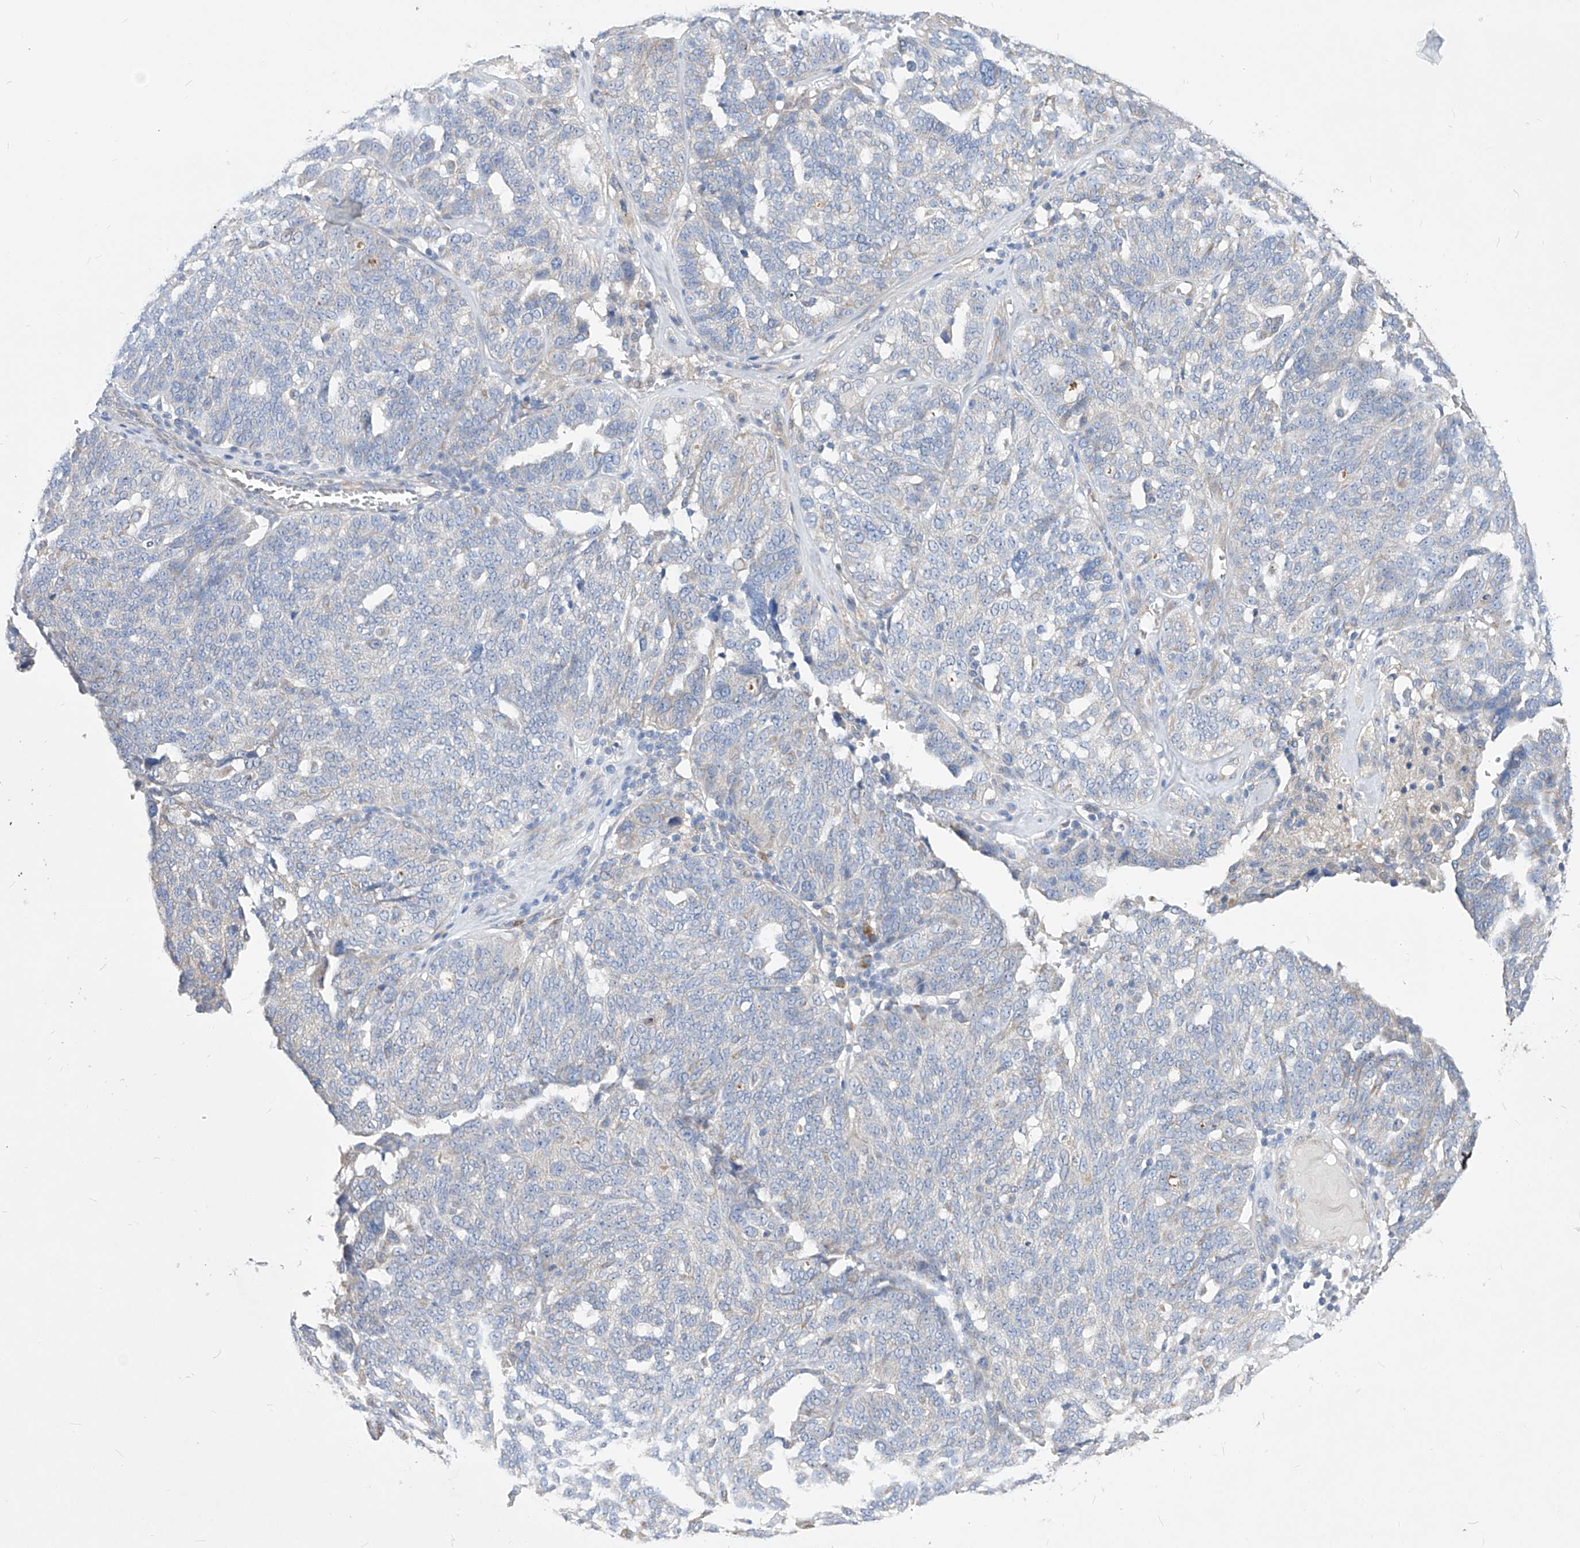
{"staining": {"intensity": "negative", "quantity": "none", "location": "none"}, "tissue": "ovarian cancer", "cell_type": "Tumor cells", "image_type": "cancer", "snomed": [{"axis": "morphology", "description": "Cystadenocarcinoma, serous, NOS"}, {"axis": "topography", "description": "Ovary"}], "caption": "There is no significant staining in tumor cells of ovarian serous cystadenocarcinoma.", "gene": "UFL1", "patient": {"sex": "female", "age": 59}}